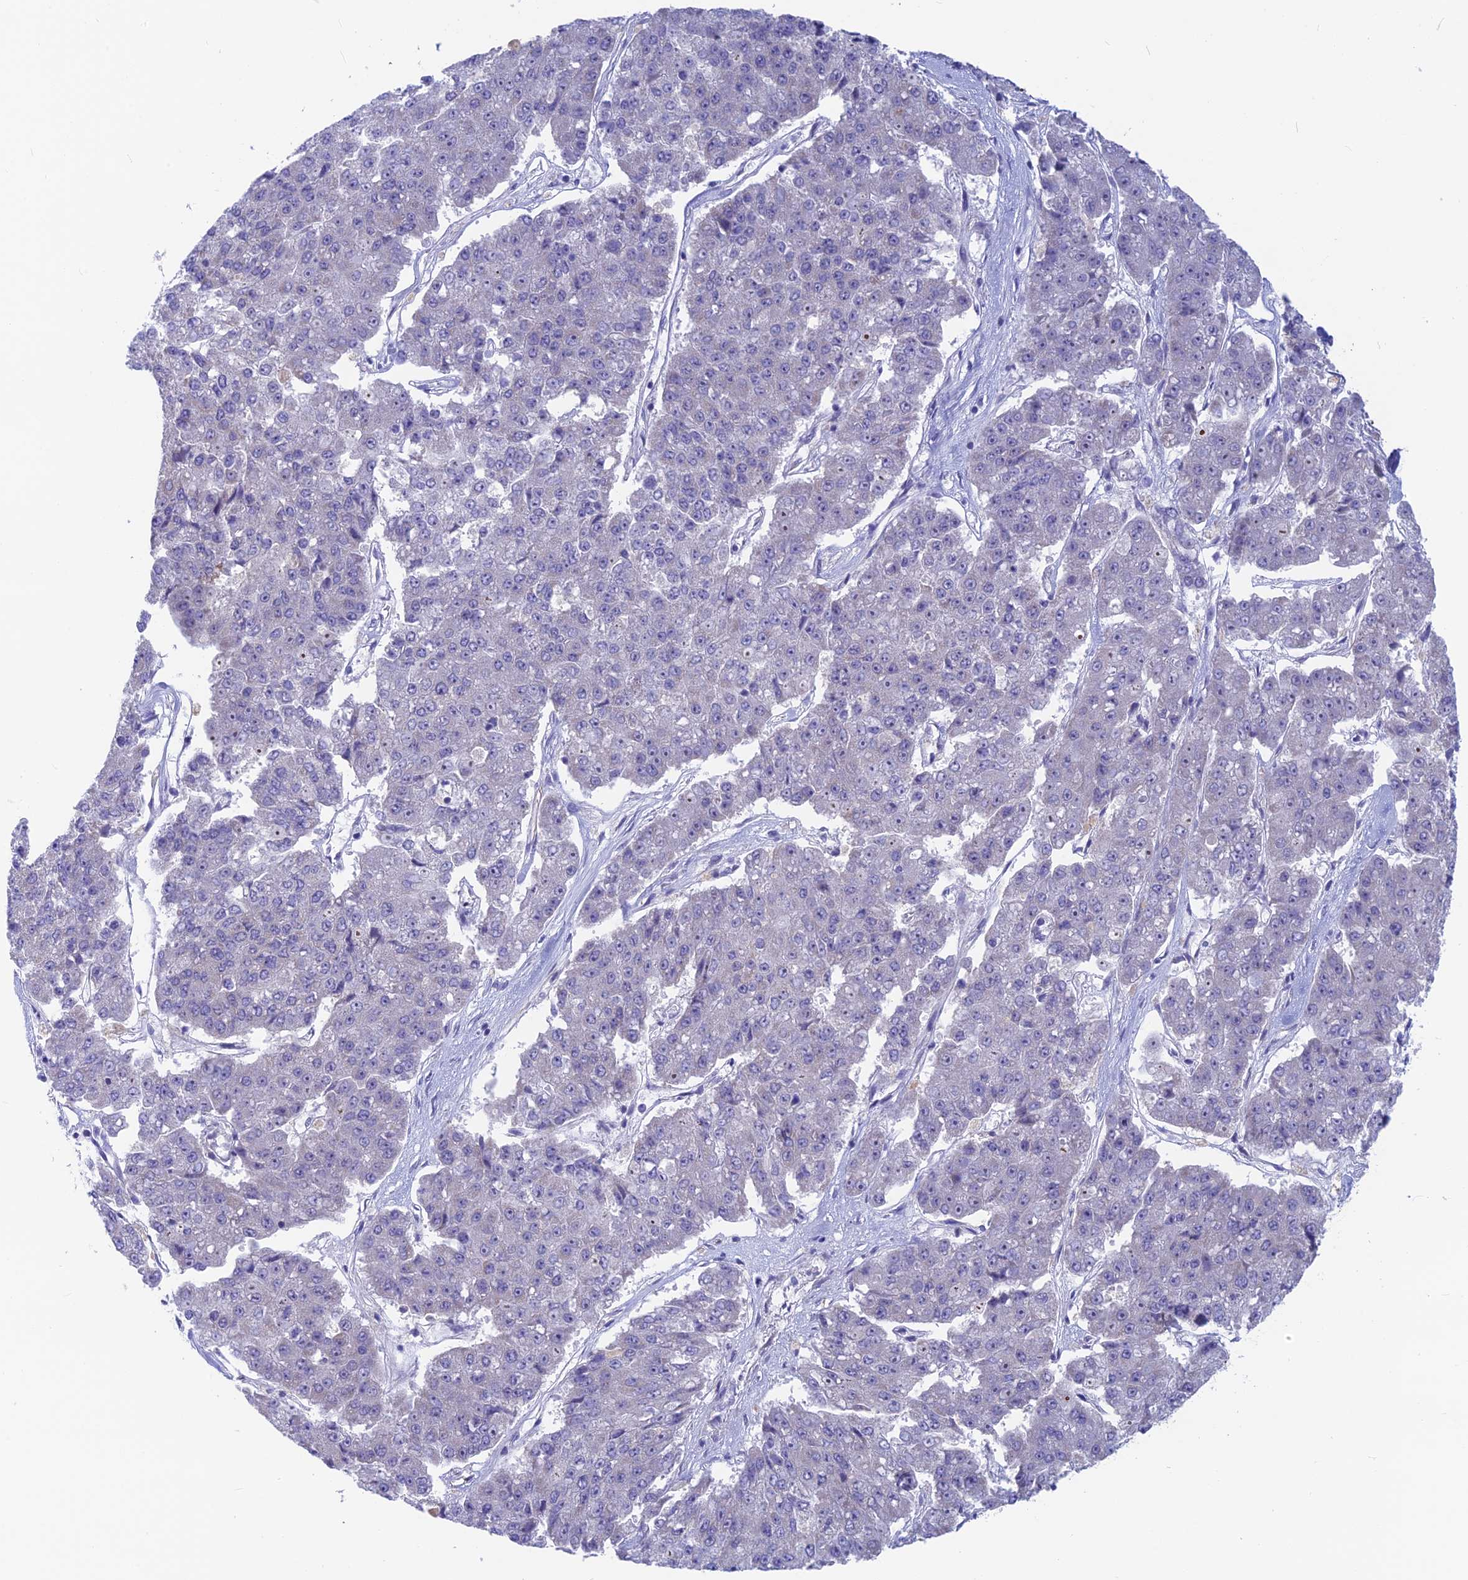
{"staining": {"intensity": "weak", "quantity": "<25%", "location": "cytoplasmic/membranous"}, "tissue": "pancreatic cancer", "cell_type": "Tumor cells", "image_type": "cancer", "snomed": [{"axis": "morphology", "description": "Adenocarcinoma, NOS"}, {"axis": "topography", "description": "Pancreas"}], "caption": "This is an immunohistochemistry histopathology image of human pancreatic cancer. There is no expression in tumor cells.", "gene": "PLAC9", "patient": {"sex": "male", "age": 50}}